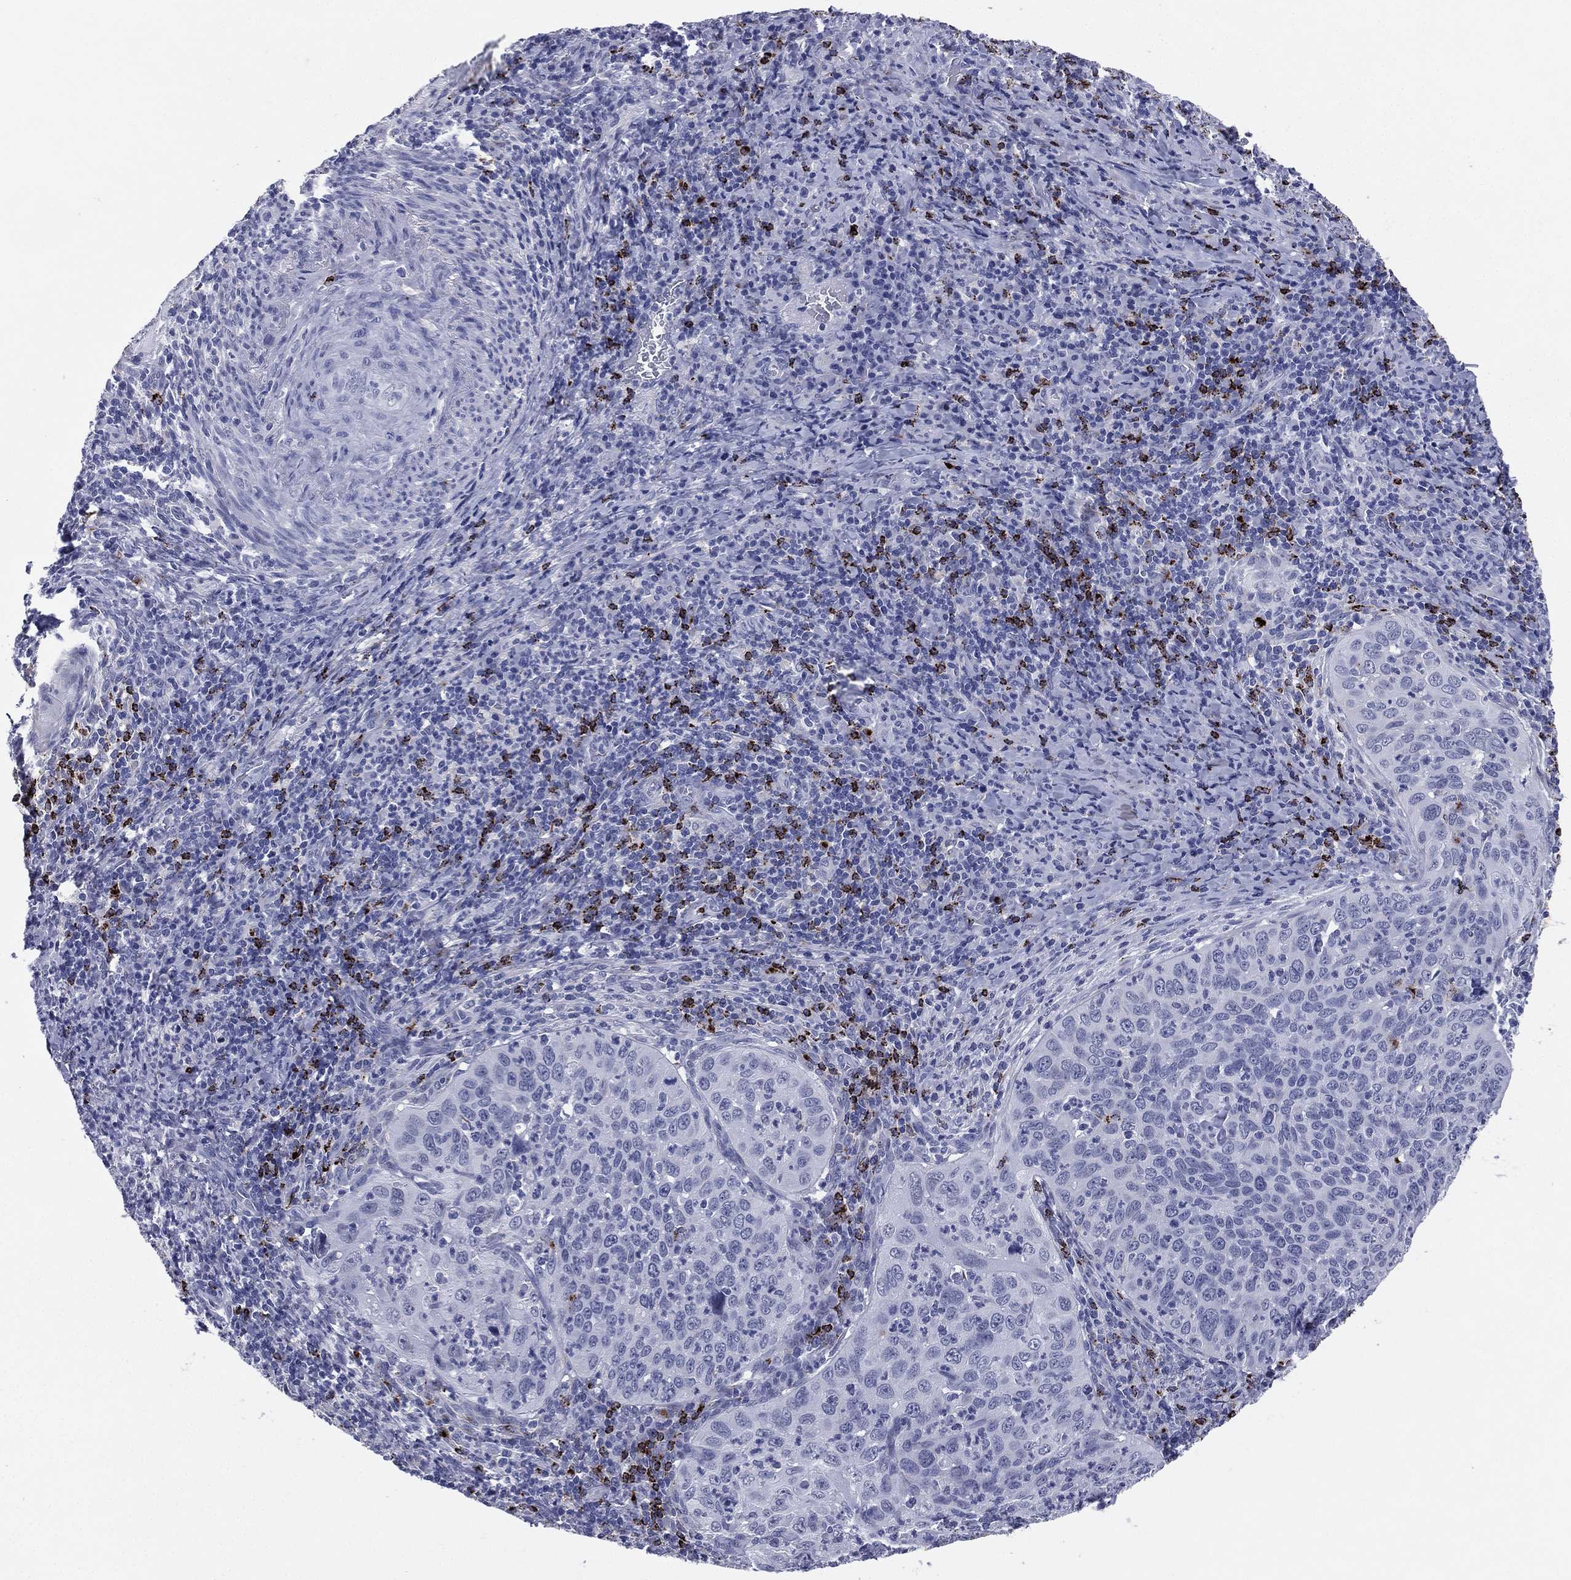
{"staining": {"intensity": "negative", "quantity": "none", "location": "none"}, "tissue": "cervical cancer", "cell_type": "Tumor cells", "image_type": "cancer", "snomed": [{"axis": "morphology", "description": "Squamous cell carcinoma, NOS"}, {"axis": "topography", "description": "Cervix"}], "caption": "Tumor cells are negative for protein expression in human cervical cancer. Nuclei are stained in blue.", "gene": "HLA-DOA", "patient": {"sex": "female", "age": 26}}